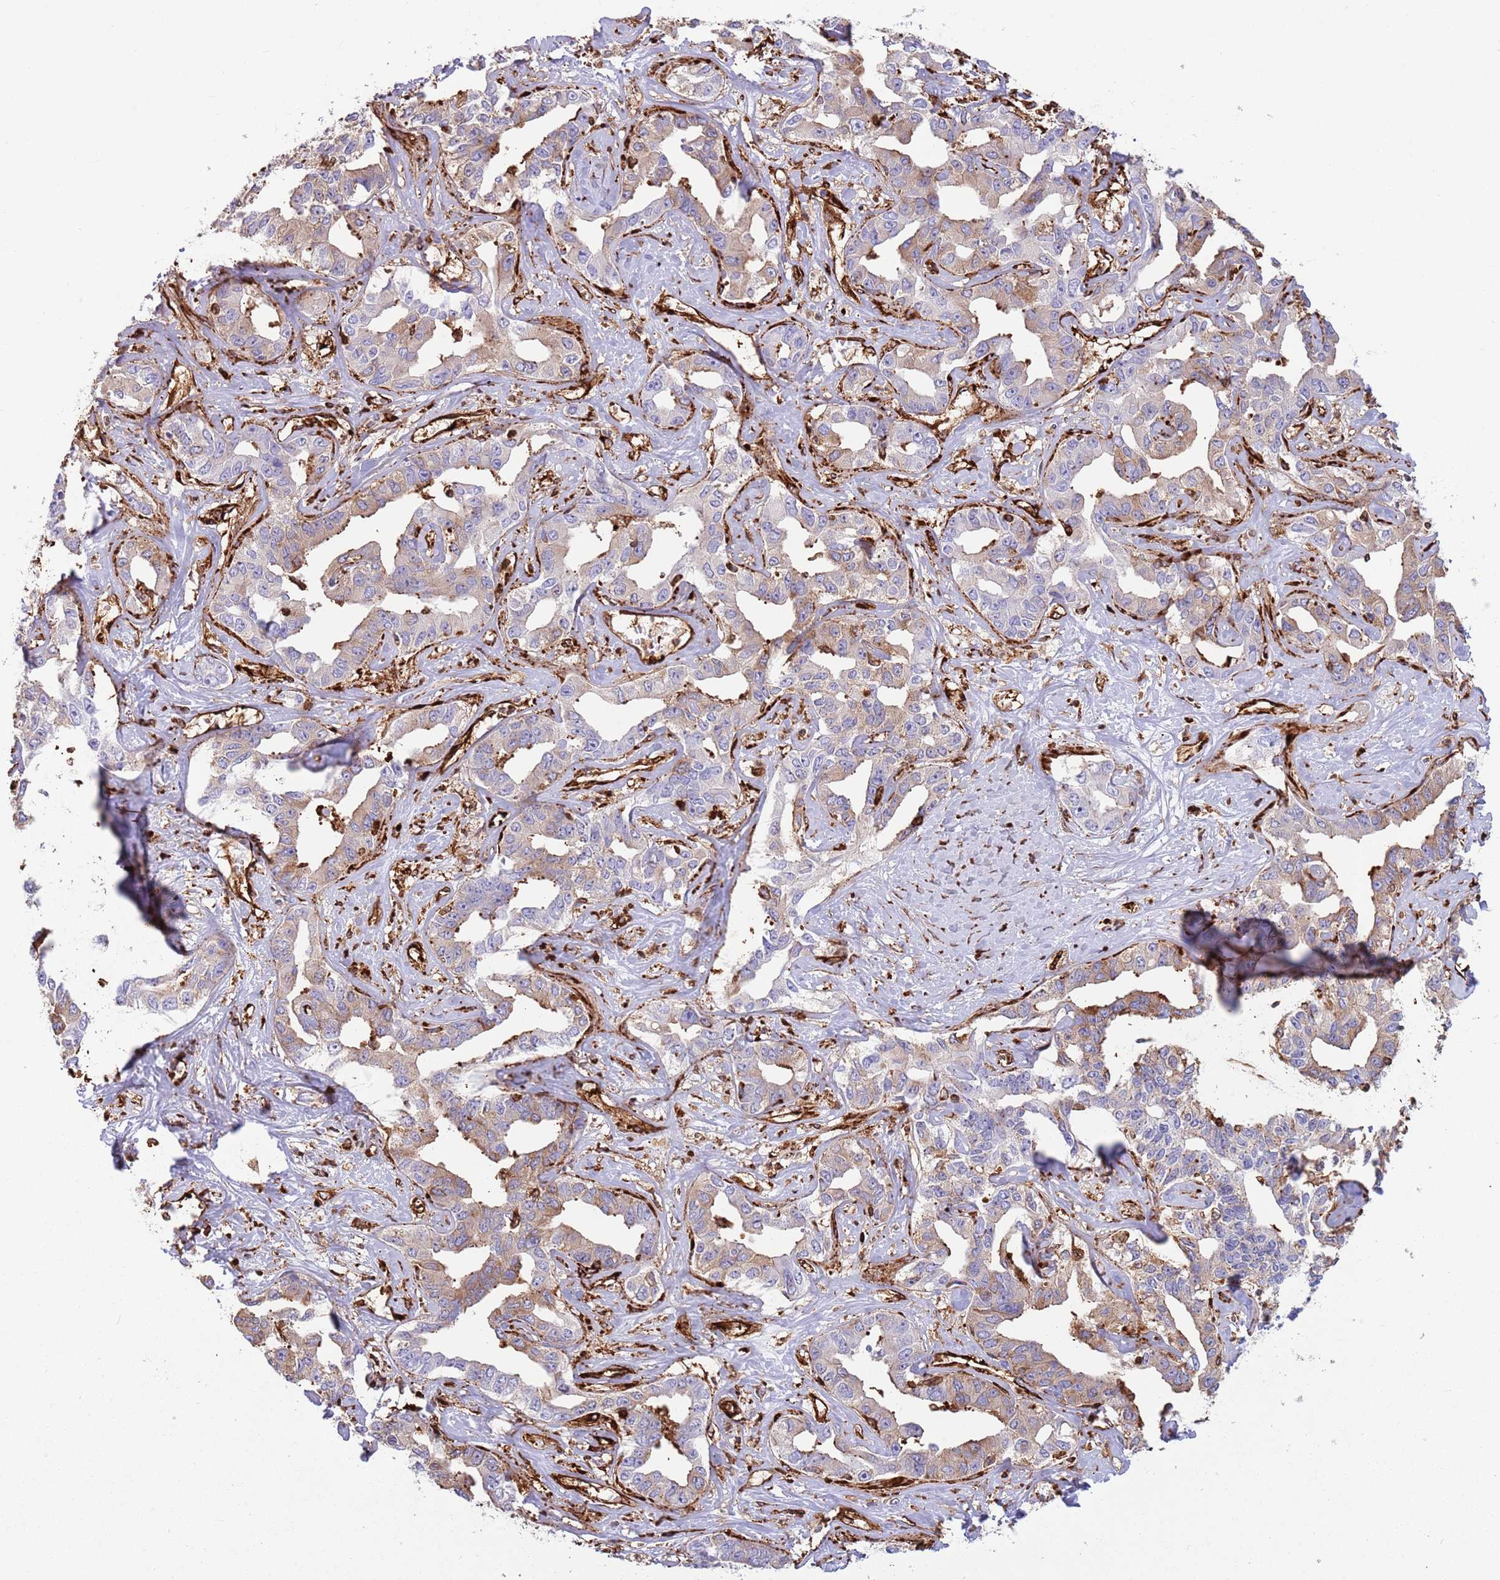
{"staining": {"intensity": "weak", "quantity": "25%-75%", "location": "cytoplasmic/membranous"}, "tissue": "liver cancer", "cell_type": "Tumor cells", "image_type": "cancer", "snomed": [{"axis": "morphology", "description": "Cholangiocarcinoma"}, {"axis": "topography", "description": "Liver"}], "caption": "Liver cancer (cholangiocarcinoma) tissue shows weak cytoplasmic/membranous positivity in approximately 25%-75% of tumor cells, visualized by immunohistochemistry.", "gene": "KBTBD7", "patient": {"sex": "male", "age": 59}}